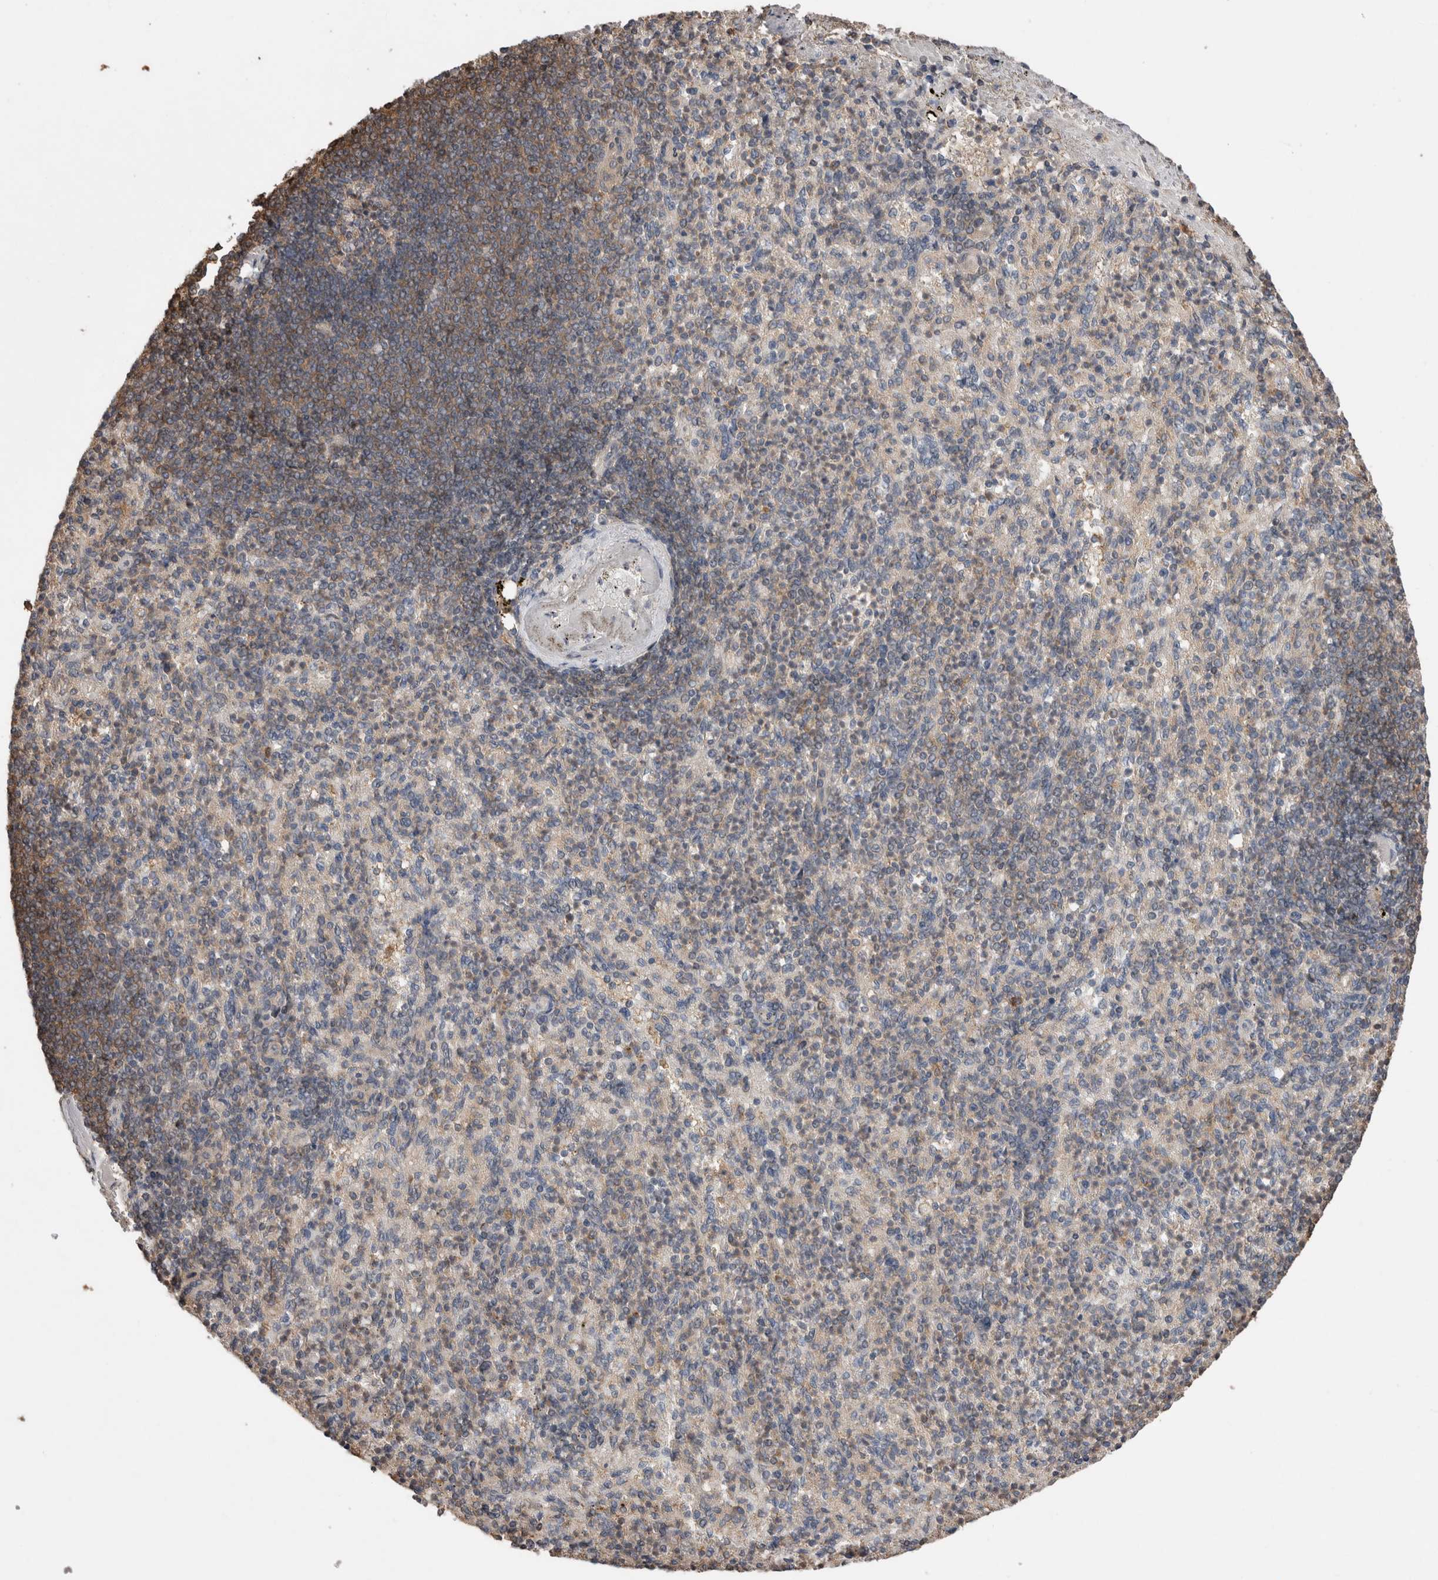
{"staining": {"intensity": "weak", "quantity": "<25%", "location": "cytoplasmic/membranous"}, "tissue": "spleen", "cell_type": "Cells in red pulp", "image_type": "normal", "snomed": [{"axis": "morphology", "description": "Normal tissue, NOS"}, {"axis": "topography", "description": "Spleen"}], "caption": "The micrograph displays no staining of cells in red pulp in benign spleen. (DAB immunohistochemistry with hematoxylin counter stain).", "gene": "TRIM5", "patient": {"sex": "female", "age": 74}}